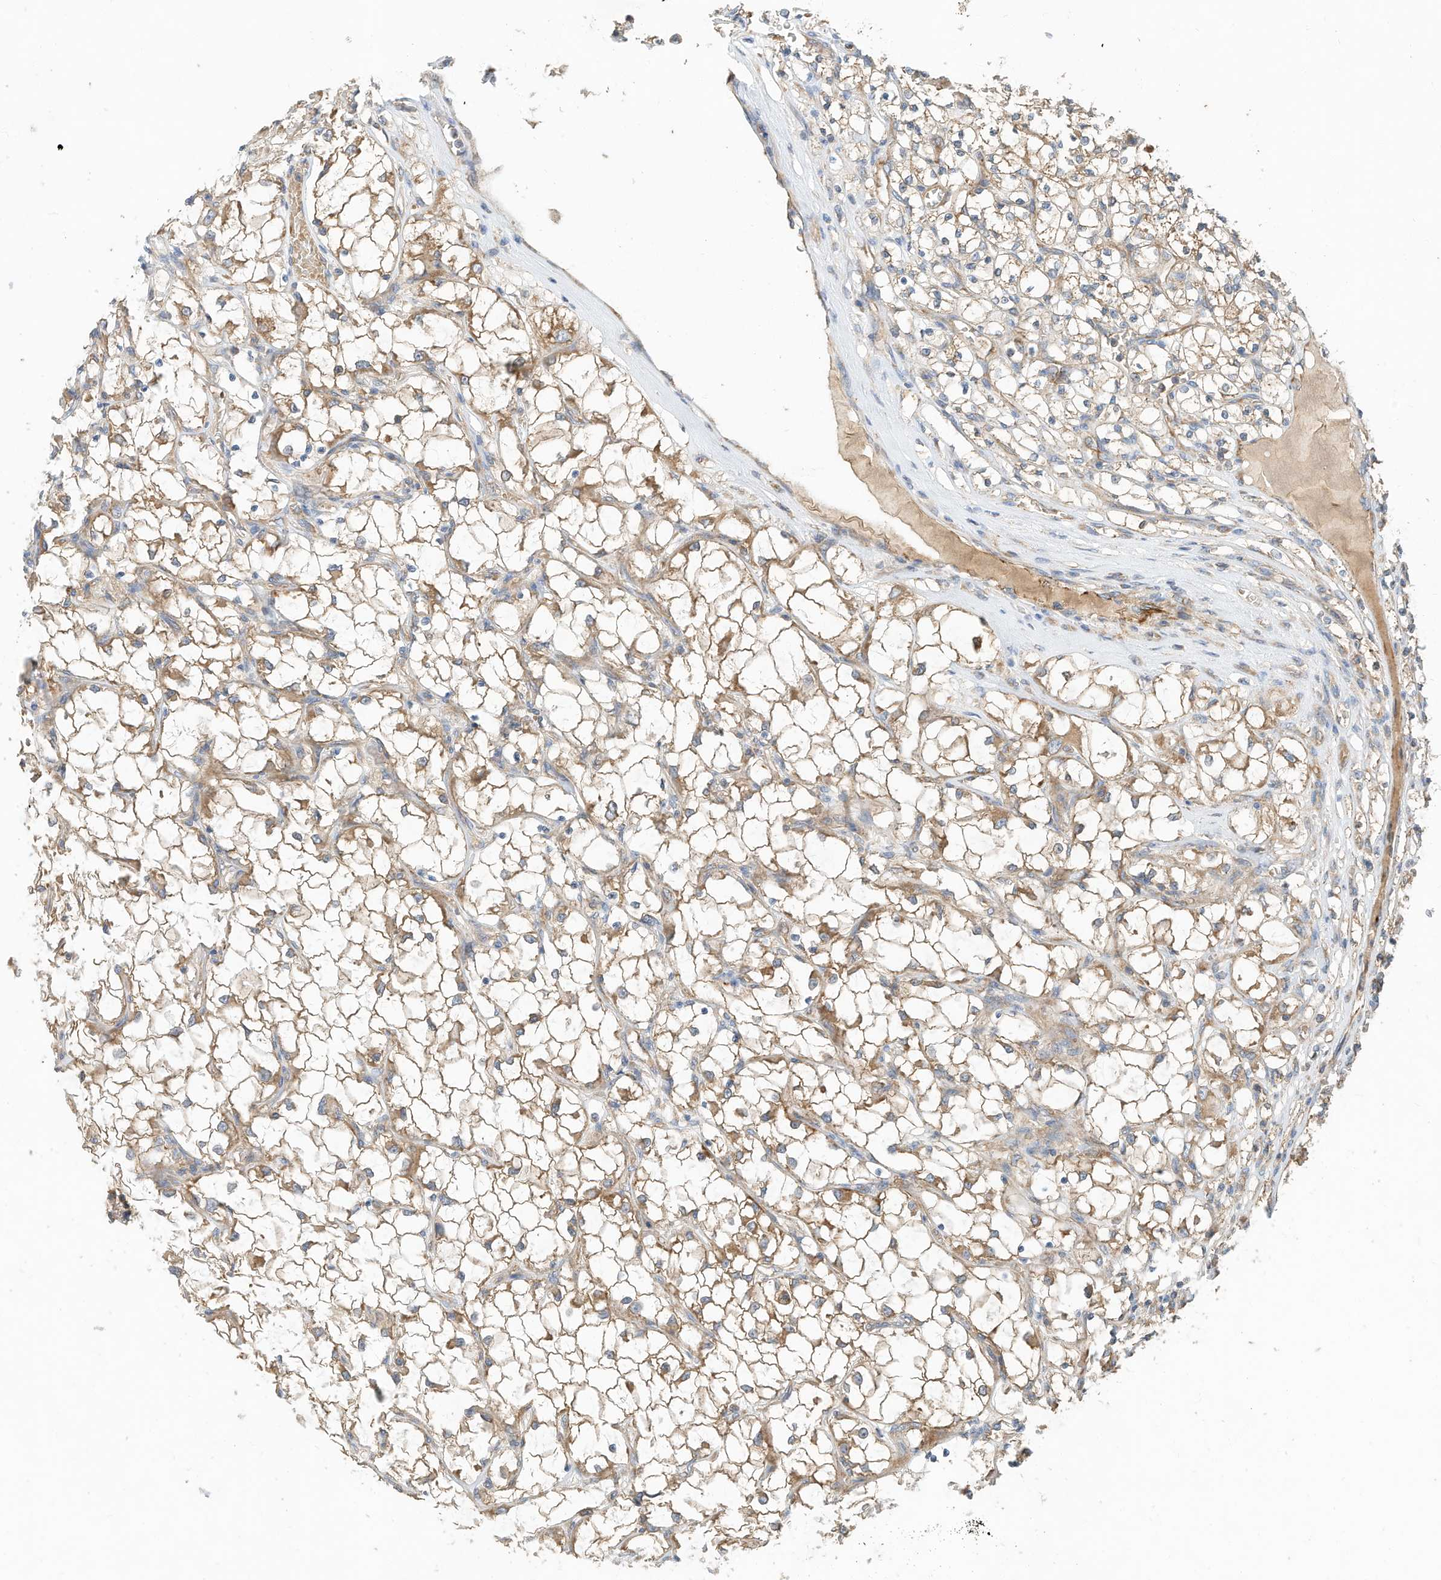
{"staining": {"intensity": "moderate", "quantity": ">75%", "location": "cytoplasmic/membranous"}, "tissue": "renal cancer", "cell_type": "Tumor cells", "image_type": "cancer", "snomed": [{"axis": "morphology", "description": "Adenocarcinoma, NOS"}, {"axis": "topography", "description": "Kidney"}], "caption": "A histopathology image of adenocarcinoma (renal) stained for a protein exhibits moderate cytoplasmic/membranous brown staining in tumor cells. The protein of interest is stained brown, and the nuclei are stained in blue (DAB IHC with brightfield microscopy, high magnification).", "gene": "CPAMD8", "patient": {"sex": "female", "age": 69}}